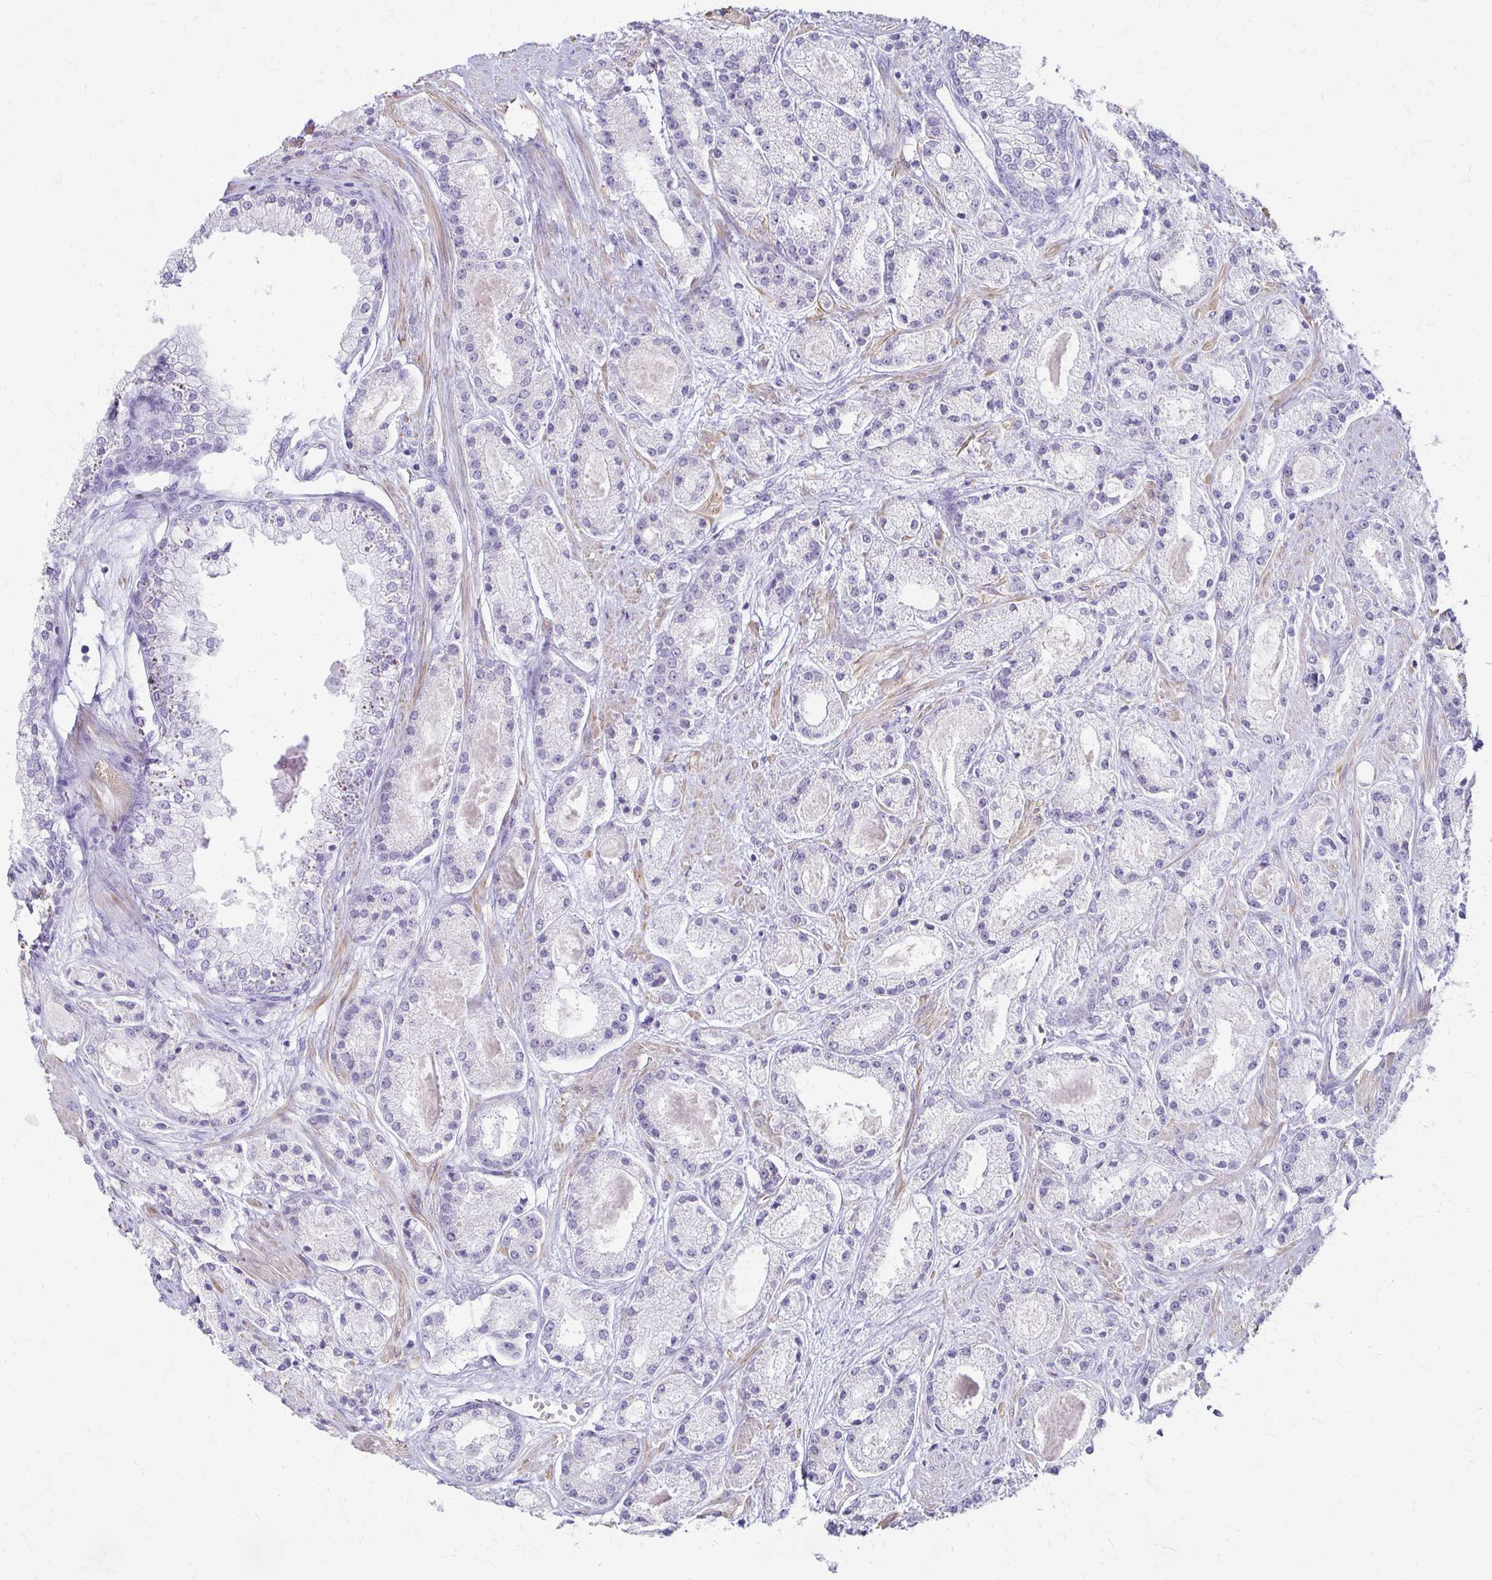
{"staining": {"intensity": "negative", "quantity": "none", "location": "none"}, "tissue": "prostate cancer", "cell_type": "Tumor cells", "image_type": "cancer", "snomed": [{"axis": "morphology", "description": "Adenocarcinoma, High grade"}, {"axis": "topography", "description": "Prostate"}], "caption": "High power microscopy image of an immunohistochemistry (IHC) micrograph of prostate adenocarcinoma (high-grade), revealing no significant expression in tumor cells. (DAB immunohistochemistry (IHC), high magnification).", "gene": "IVL", "patient": {"sex": "male", "age": 67}}